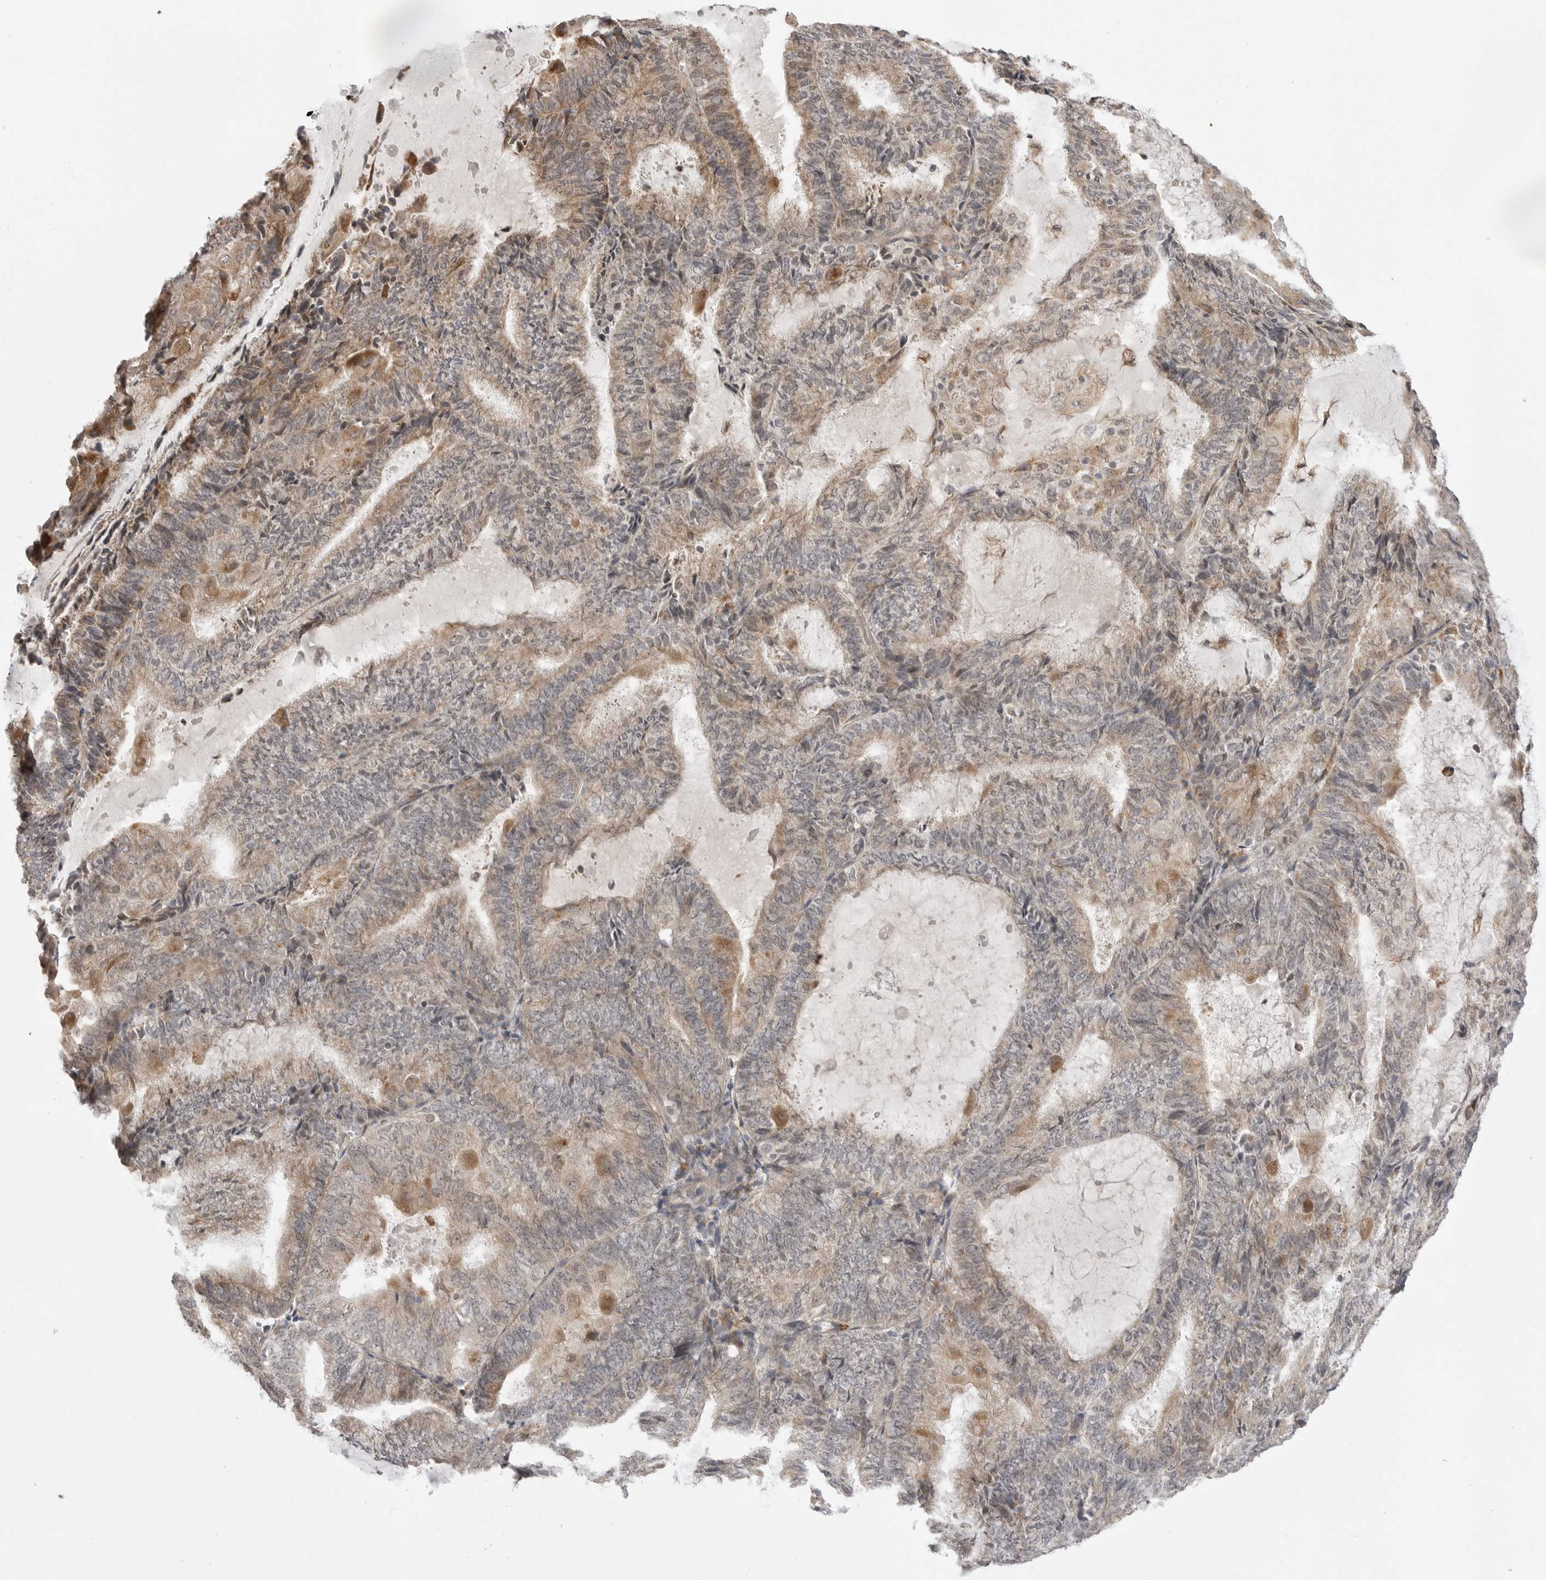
{"staining": {"intensity": "moderate", "quantity": "<25%", "location": "cytoplasmic/membranous"}, "tissue": "endometrial cancer", "cell_type": "Tumor cells", "image_type": "cancer", "snomed": [{"axis": "morphology", "description": "Adenocarcinoma, NOS"}, {"axis": "topography", "description": "Endometrium"}], "caption": "Brown immunohistochemical staining in human adenocarcinoma (endometrial) demonstrates moderate cytoplasmic/membranous expression in about <25% of tumor cells. Immunohistochemistry (ihc) stains the protein in brown and the nuclei are stained blue.", "gene": "KALRN", "patient": {"sex": "female", "age": 81}}